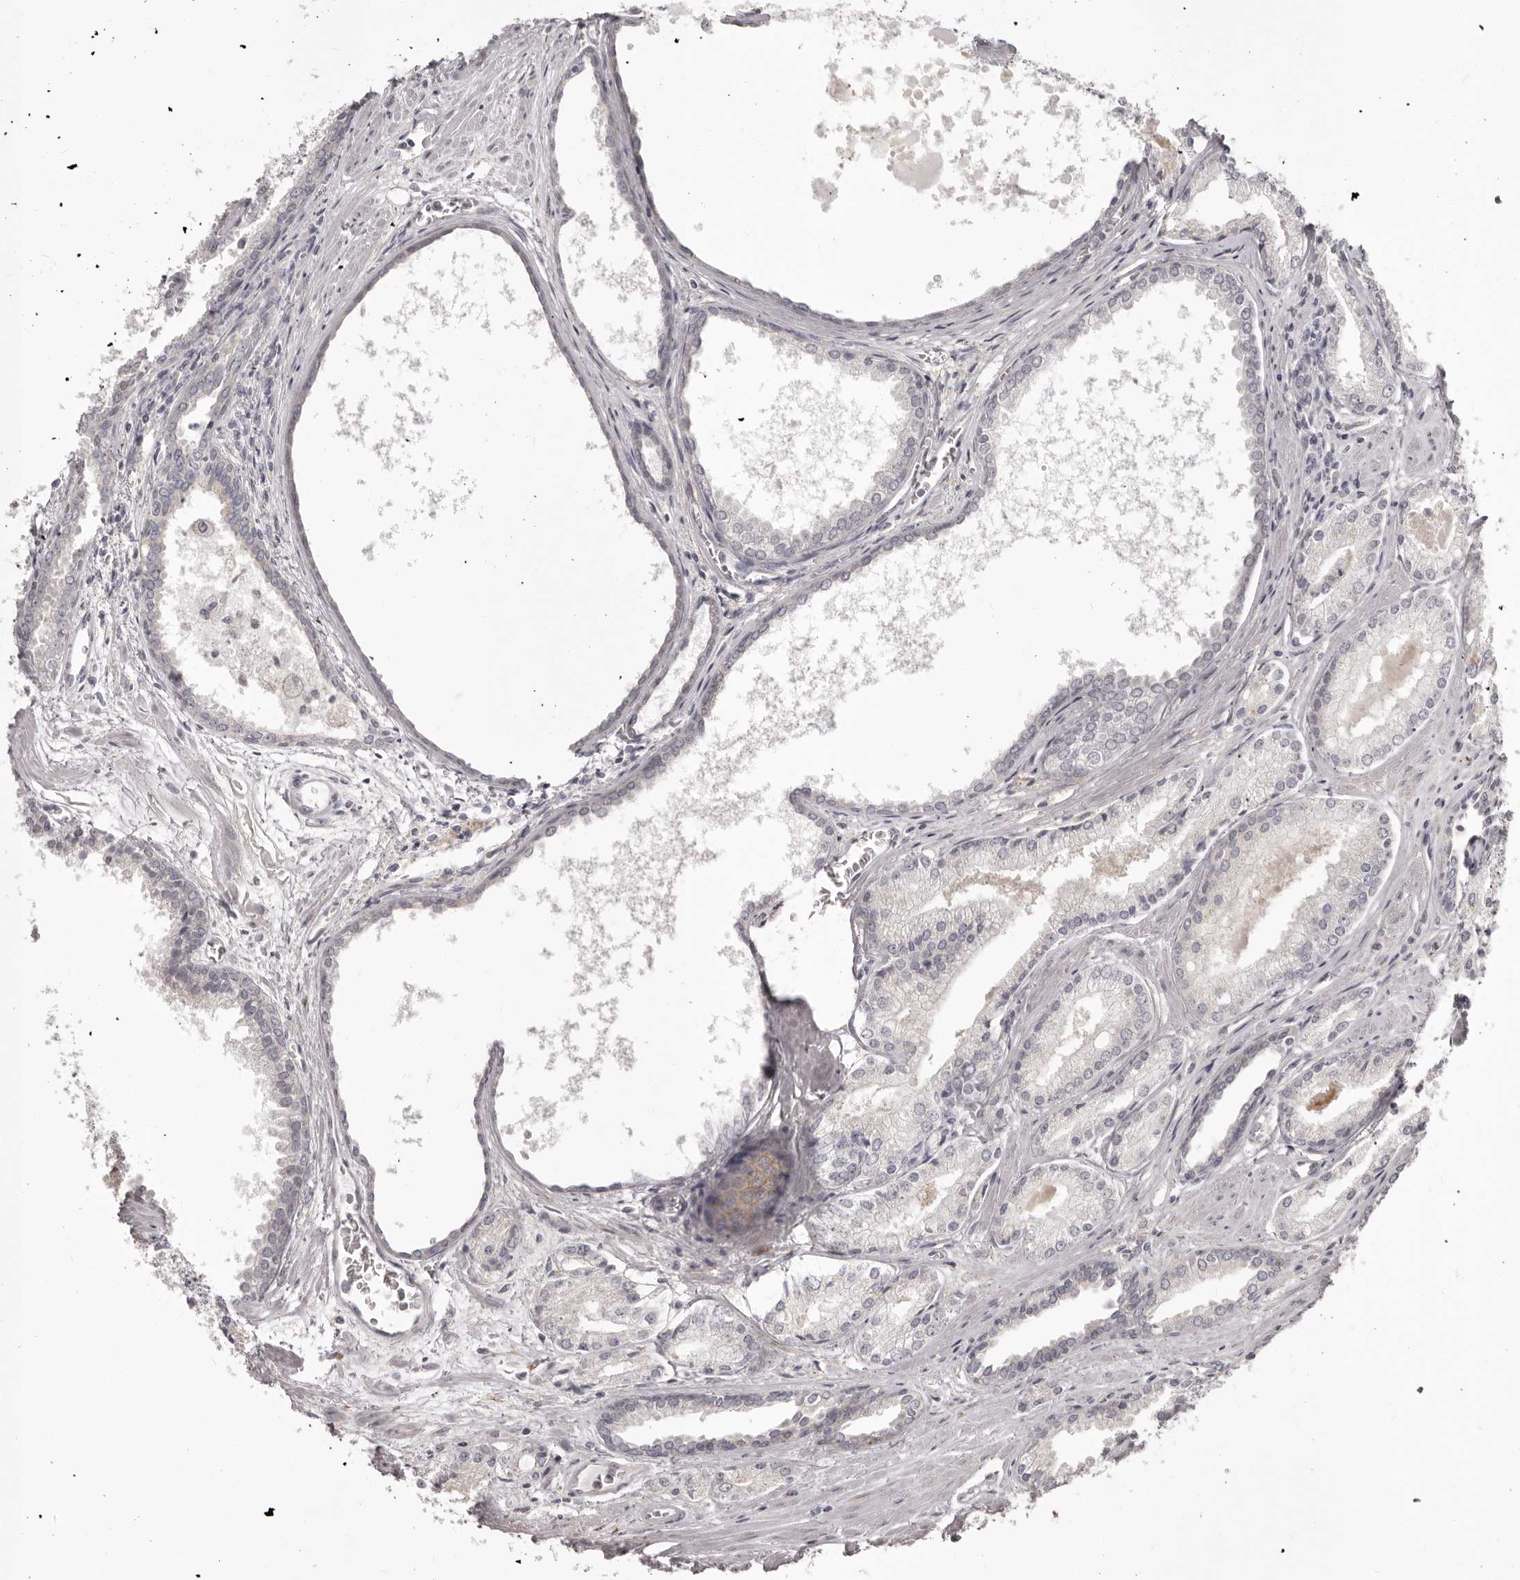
{"staining": {"intensity": "negative", "quantity": "none", "location": "none"}, "tissue": "prostate cancer", "cell_type": "Tumor cells", "image_type": "cancer", "snomed": [{"axis": "morphology", "description": "Adenocarcinoma, Low grade"}, {"axis": "topography", "description": "Prostate"}], "caption": "A high-resolution micrograph shows immunohistochemistry staining of prostate cancer, which reveals no significant expression in tumor cells. (Brightfield microscopy of DAB IHC at high magnification).", "gene": "OTUD3", "patient": {"sex": "male", "age": 54}}